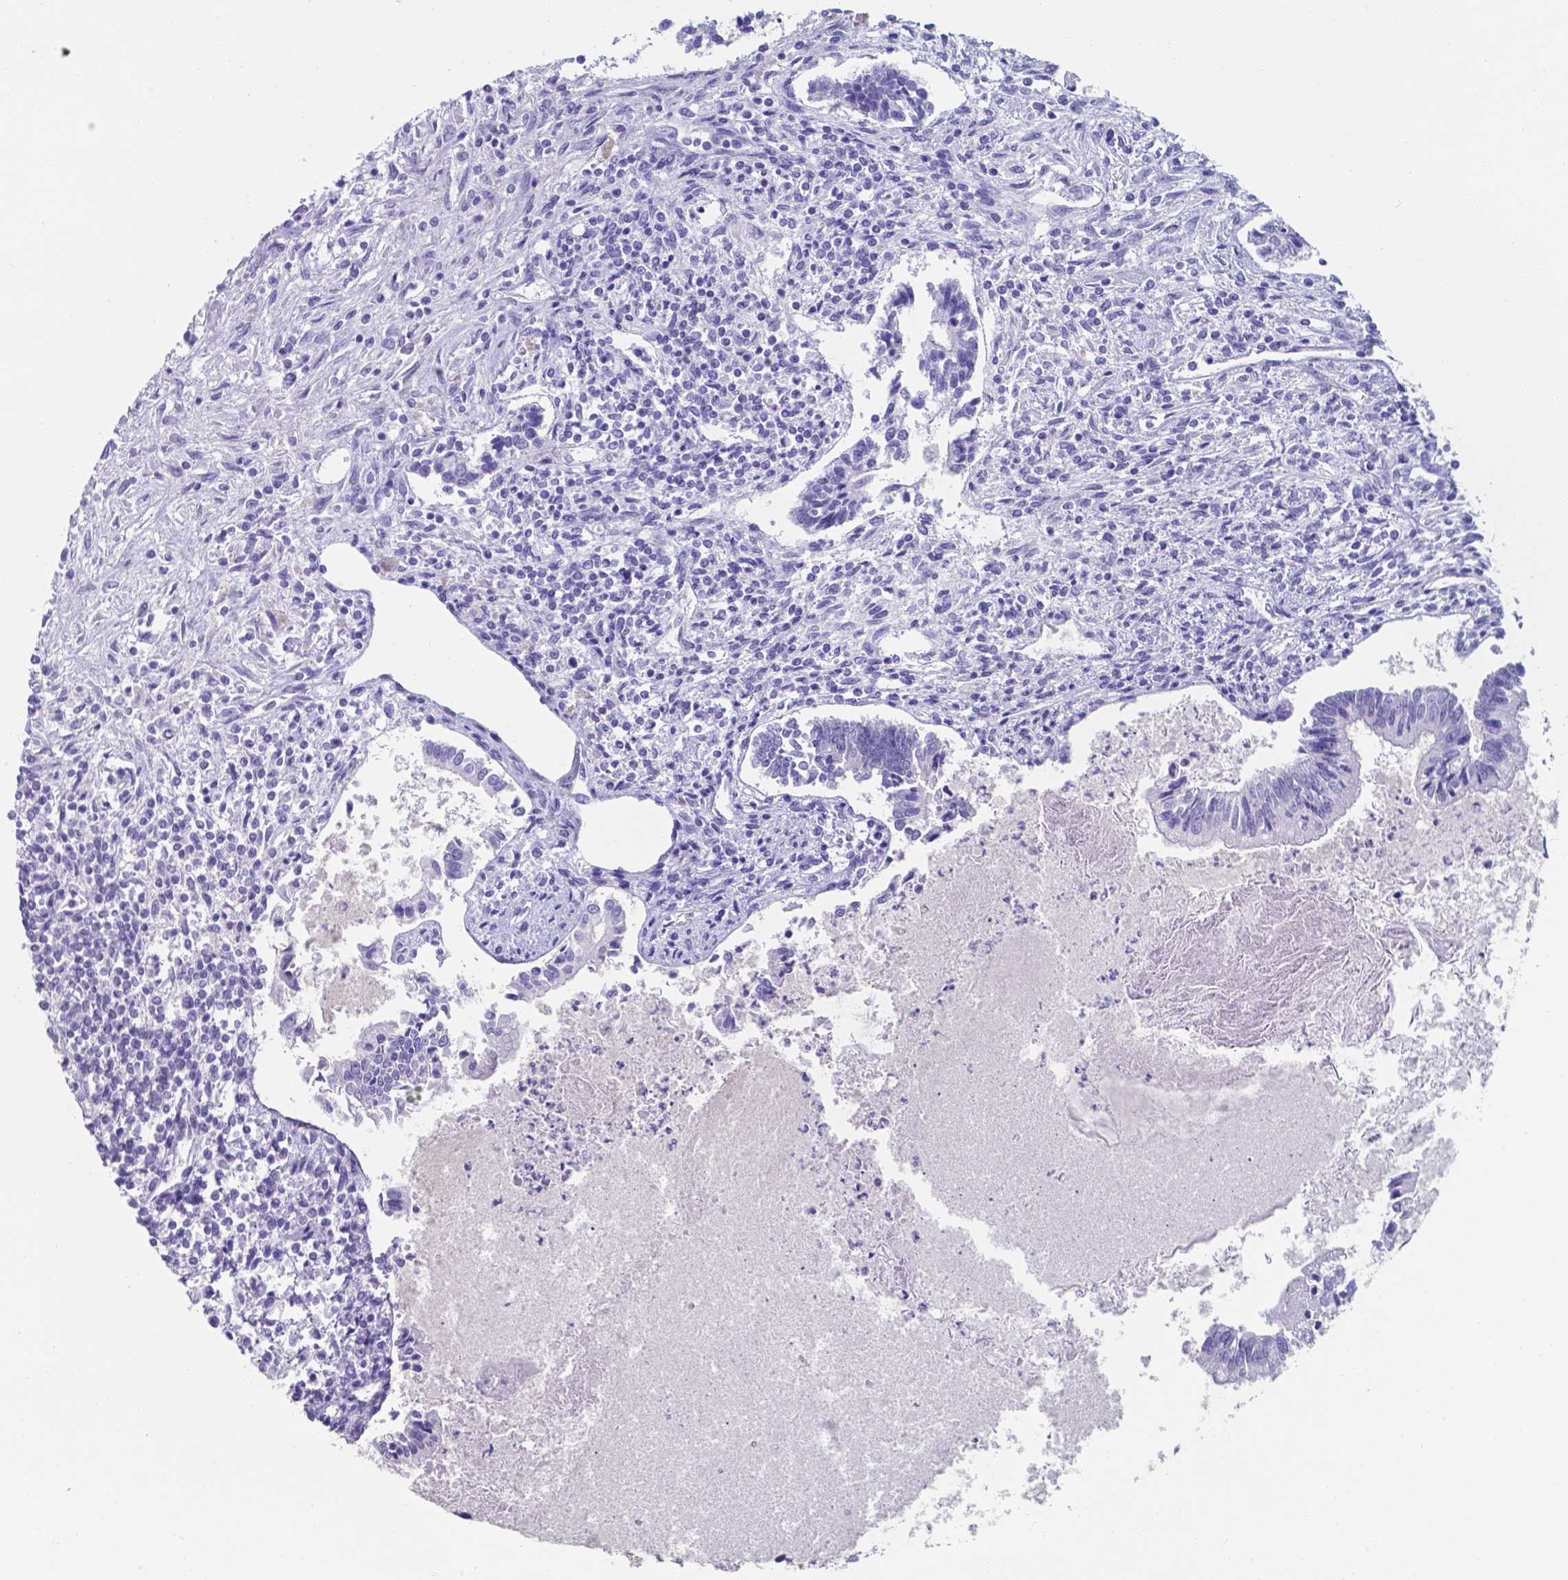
{"staining": {"intensity": "negative", "quantity": "none", "location": "none"}, "tissue": "testis cancer", "cell_type": "Tumor cells", "image_type": "cancer", "snomed": [{"axis": "morphology", "description": "Carcinoma, Embryonal, NOS"}, {"axis": "topography", "description": "Testis"}], "caption": "This micrograph is of testis cancer stained with immunohistochemistry to label a protein in brown with the nuclei are counter-stained blue. There is no staining in tumor cells.", "gene": "UBE2J1", "patient": {"sex": "male", "age": 37}}